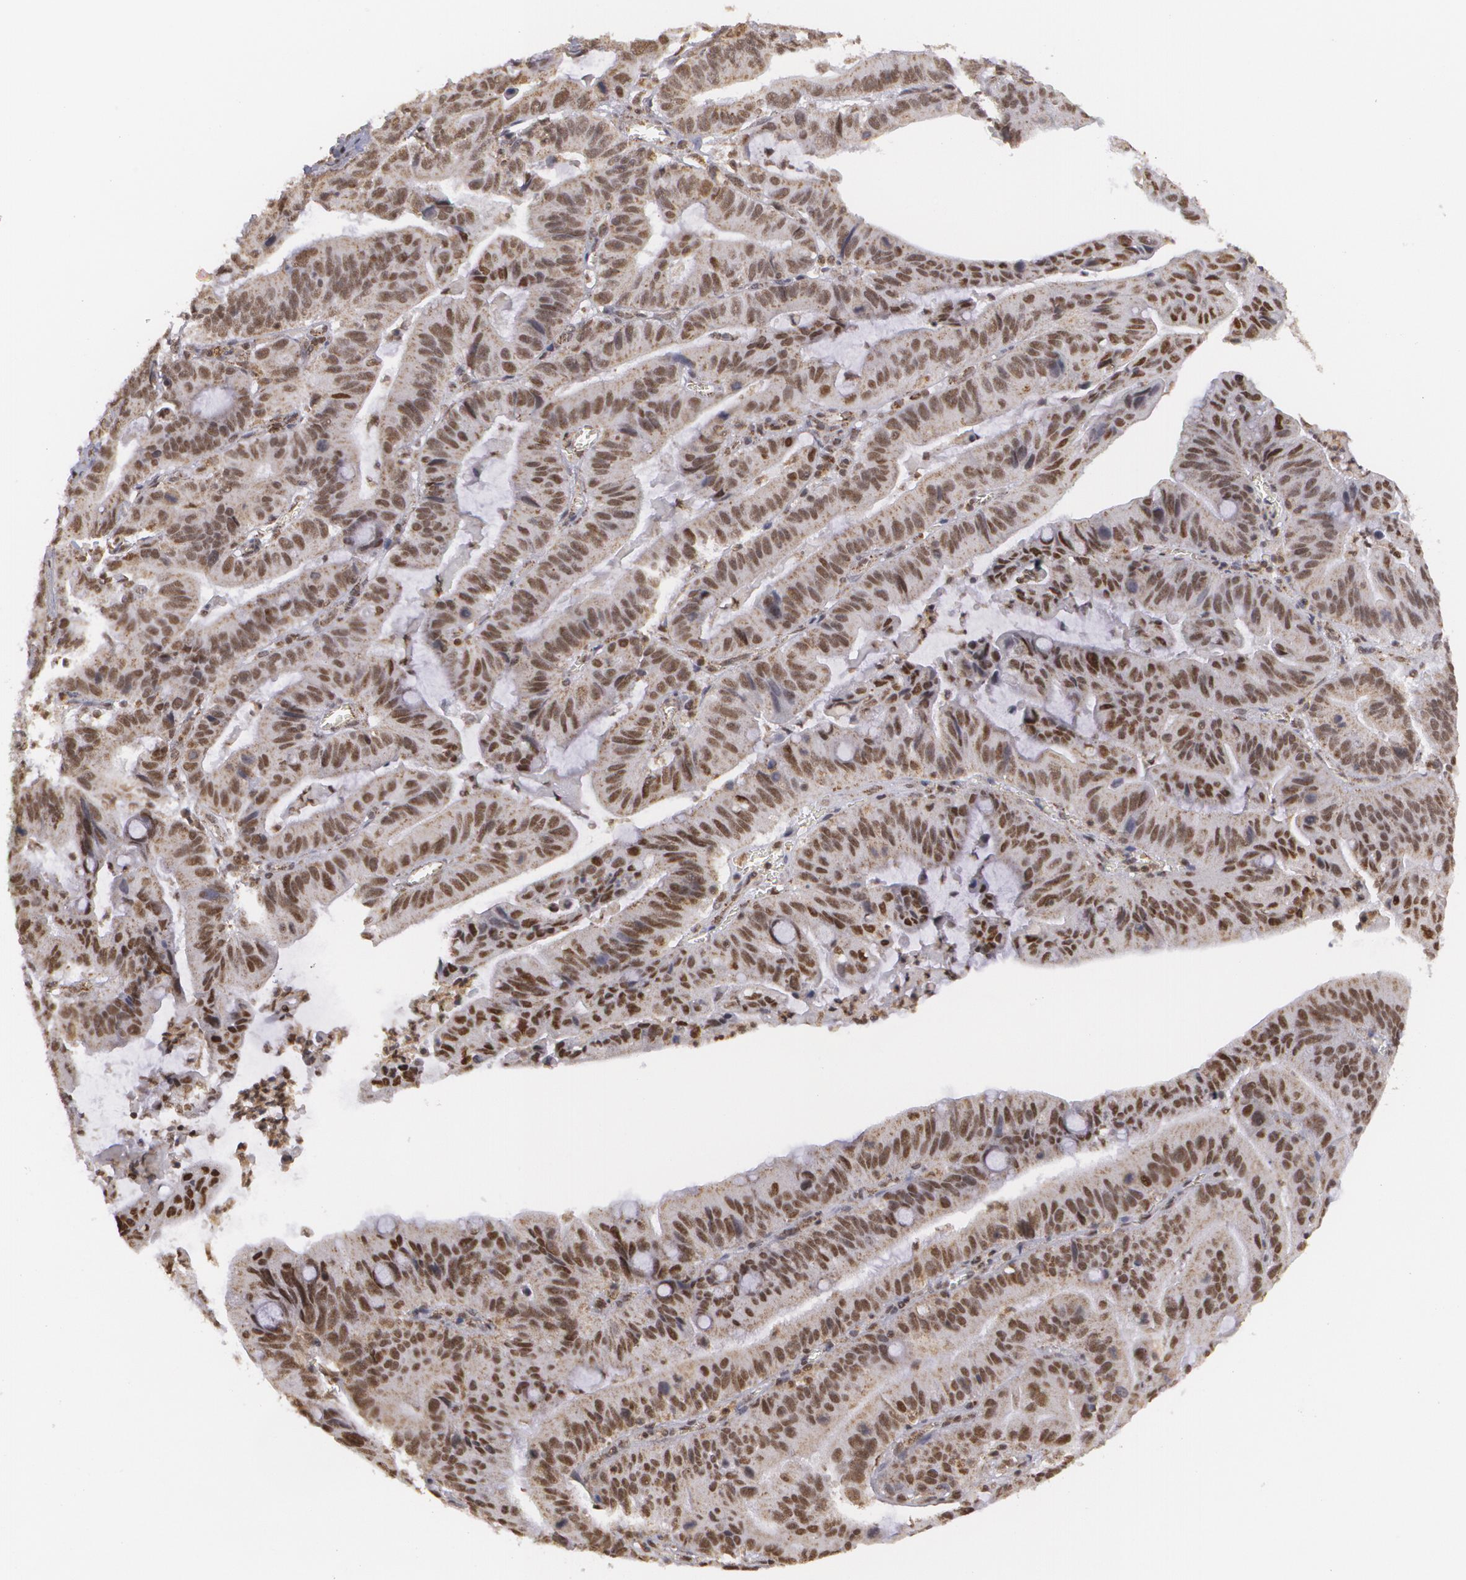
{"staining": {"intensity": "moderate", "quantity": ">75%", "location": "nuclear"}, "tissue": "stomach cancer", "cell_type": "Tumor cells", "image_type": "cancer", "snomed": [{"axis": "morphology", "description": "Adenocarcinoma, NOS"}, {"axis": "topography", "description": "Stomach, upper"}], "caption": "Immunohistochemical staining of stomach cancer (adenocarcinoma) shows medium levels of moderate nuclear positivity in about >75% of tumor cells.", "gene": "MXD1", "patient": {"sex": "male", "age": 63}}